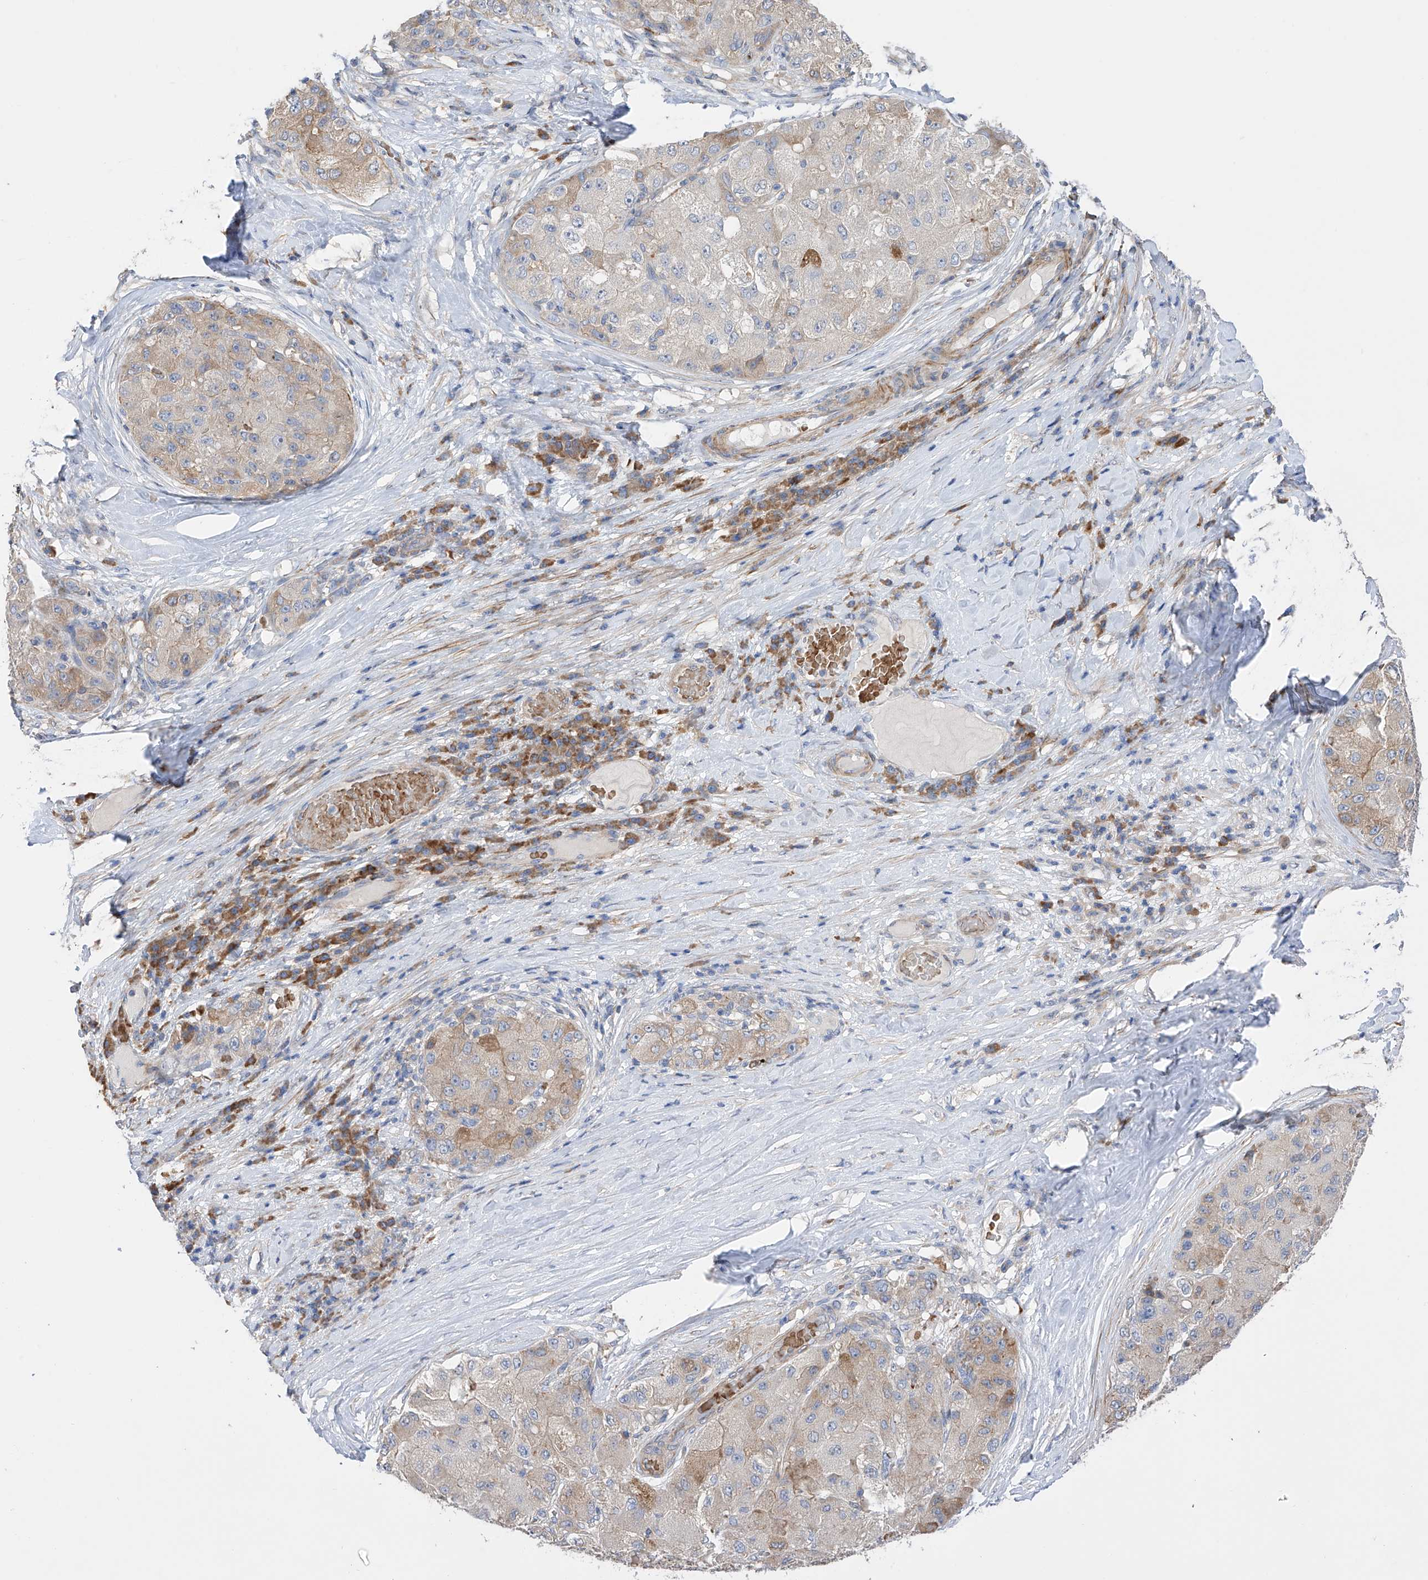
{"staining": {"intensity": "moderate", "quantity": "<25%", "location": "cytoplasmic/membranous"}, "tissue": "liver cancer", "cell_type": "Tumor cells", "image_type": "cancer", "snomed": [{"axis": "morphology", "description": "Carcinoma, Hepatocellular, NOS"}, {"axis": "topography", "description": "Liver"}], "caption": "Liver cancer (hepatocellular carcinoma) stained with DAB immunohistochemistry exhibits low levels of moderate cytoplasmic/membranous positivity in about <25% of tumor cells. The staining was performed using DAB (3,3'-diaminobenzidine) to visualize the protein expression in brown, while the nuclei were stained in blue with hematoxylin (Magnification: 20x).", "gene": "NFATC4", "patient": {"sex": "male", "age": 80}}